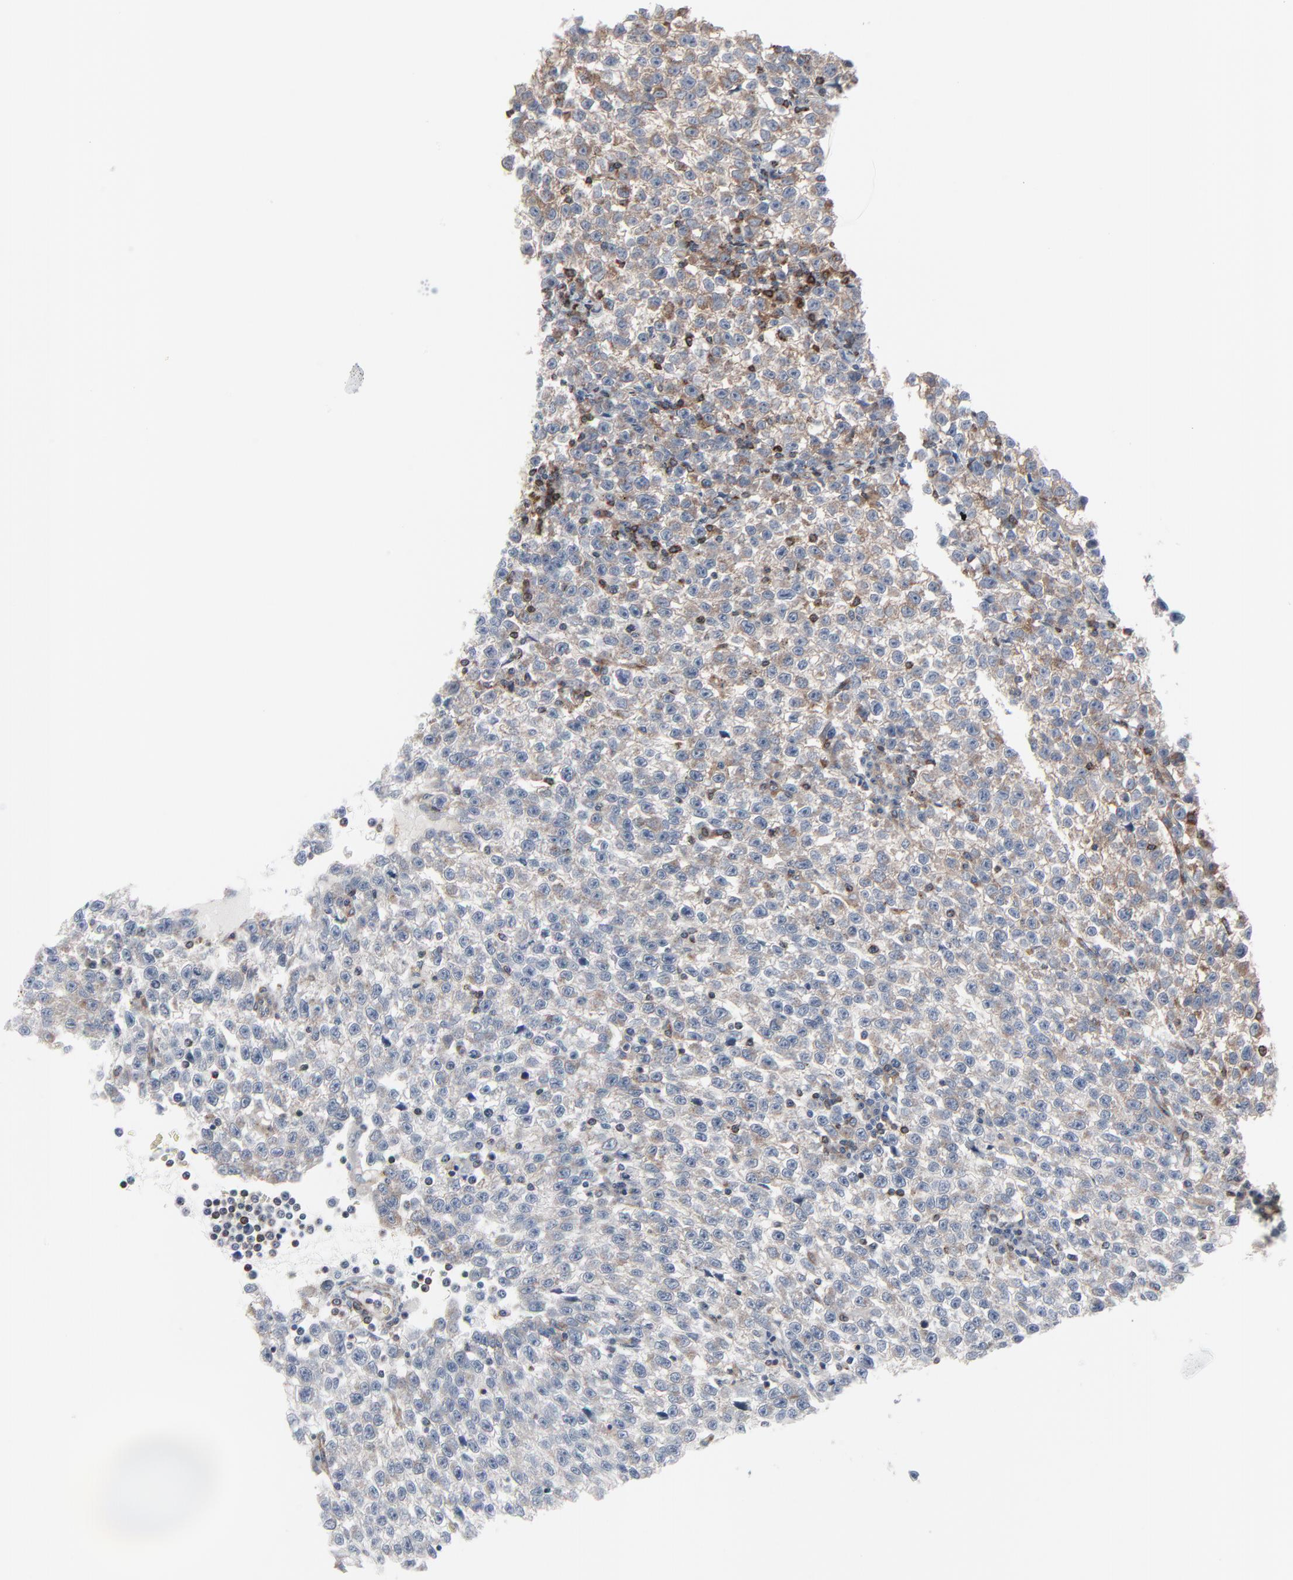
{"staining": {"intensity": "moderate", "quantity": ">75%", "location": "cytoplasmic/membranous"}, "tissue": "testis cancer", "cell_type": "Tumor cells", "image_type": "cancer", "snomed": [{"axis": "morphology", "description": "Seminoma, NOS"}, {"axis": "topography", "description": "Testis"}], "caption": "Moderate cytoplasmic/membranous positivity is present in about >75% of tumor cells in testis seminoma.", "gene": "OPTN", "patient": {"sex": "male", "age": 35}}